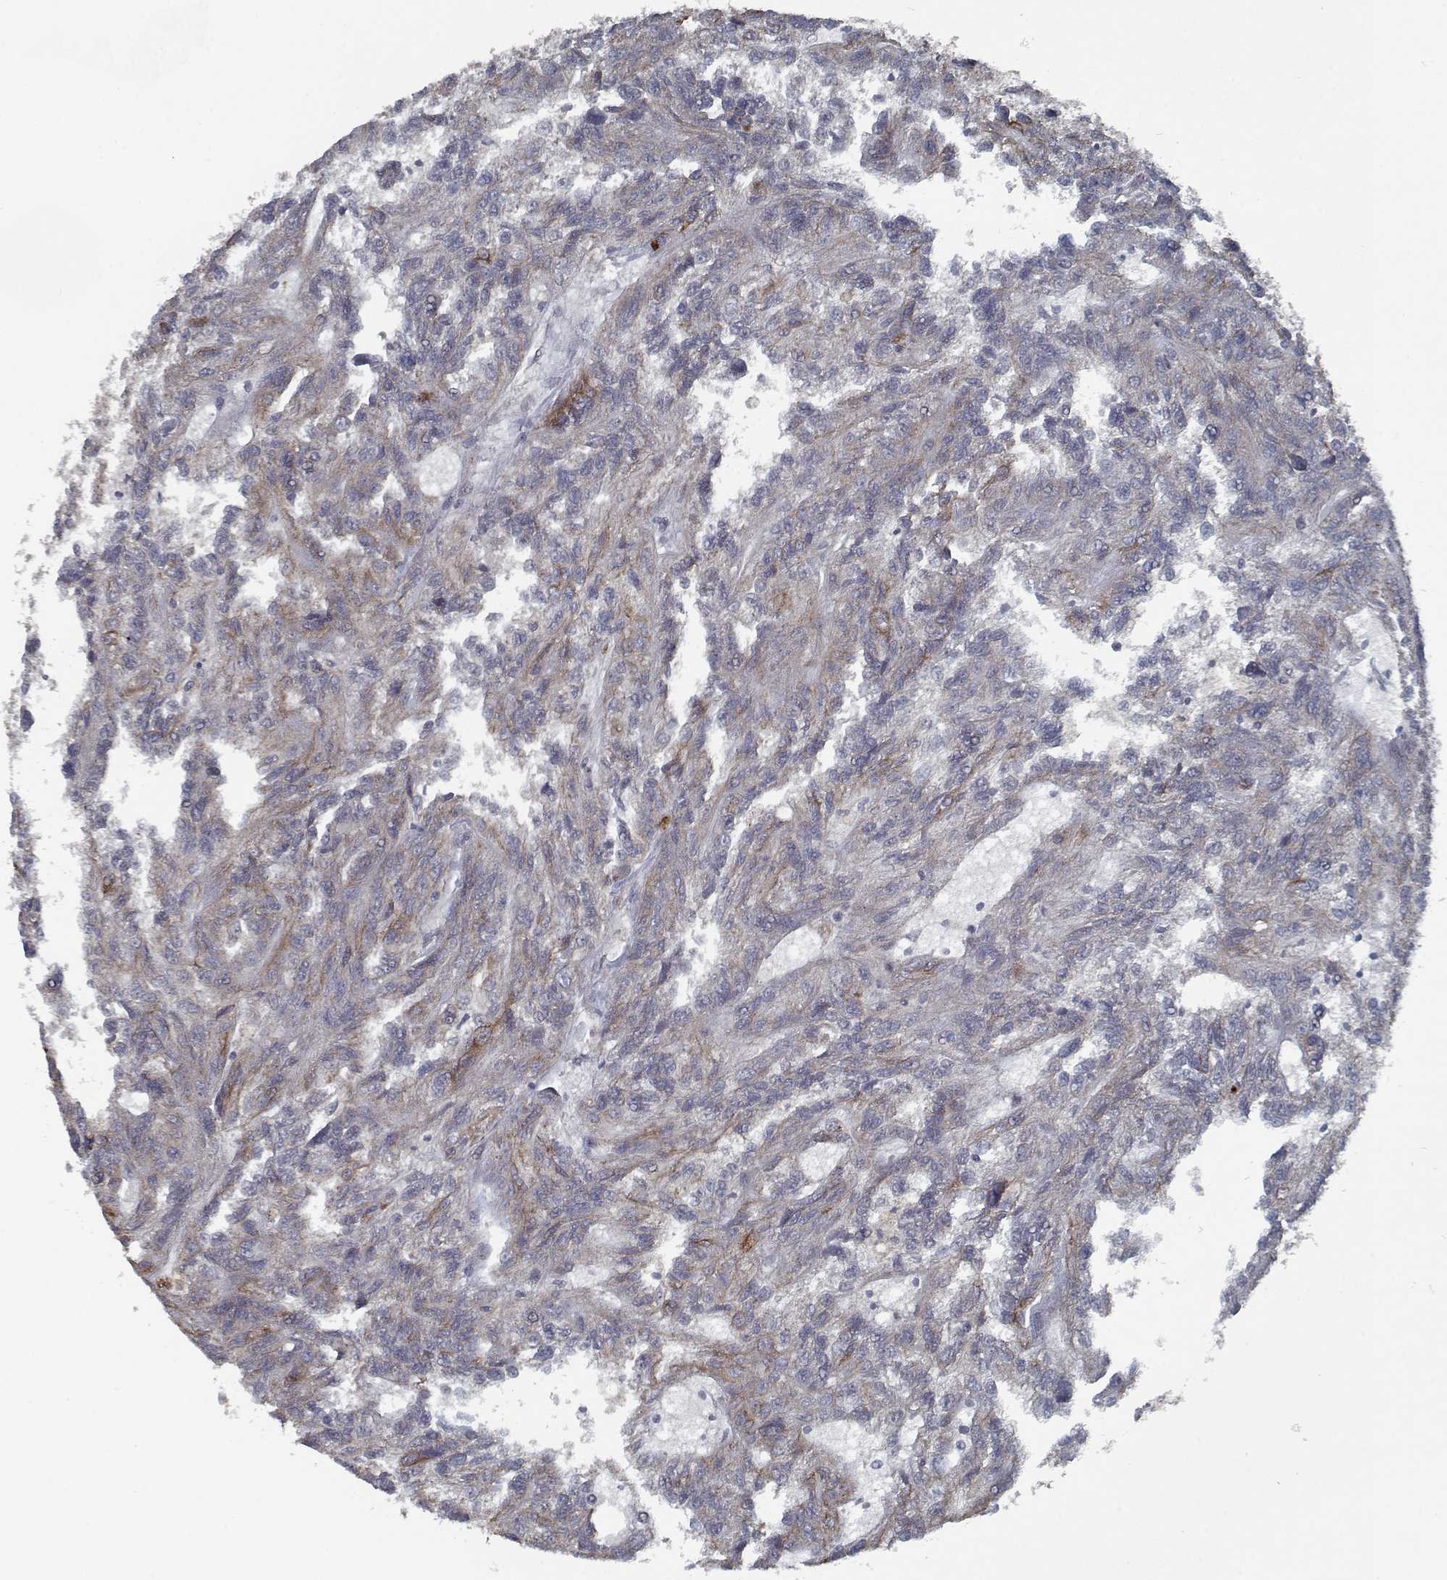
{"staining": {"intensity": "moderate", "quantity": "<25%", "location": "cytoplasmic/membranous"}, "tissue": "renal cancer", "cell_type": "Tumor cells", "image_type": "cancer", "snomed": [{"axis": "morphology", "description": "Adenocarcinoma, NOS"}, {"axis": "topography", "description": "Kidney"}], "caption": "High-power microscopy captured an immunohistochemistry photomicrograph of renal cancer, revealing moderate cytoplasmic/membranous staining in approximately <25% of tumor cells. (brown staining indicates protein expression, while blue staining denotes nuclei).", "gene": "NLK", "patient": {"sex": "male", "age": 79}}